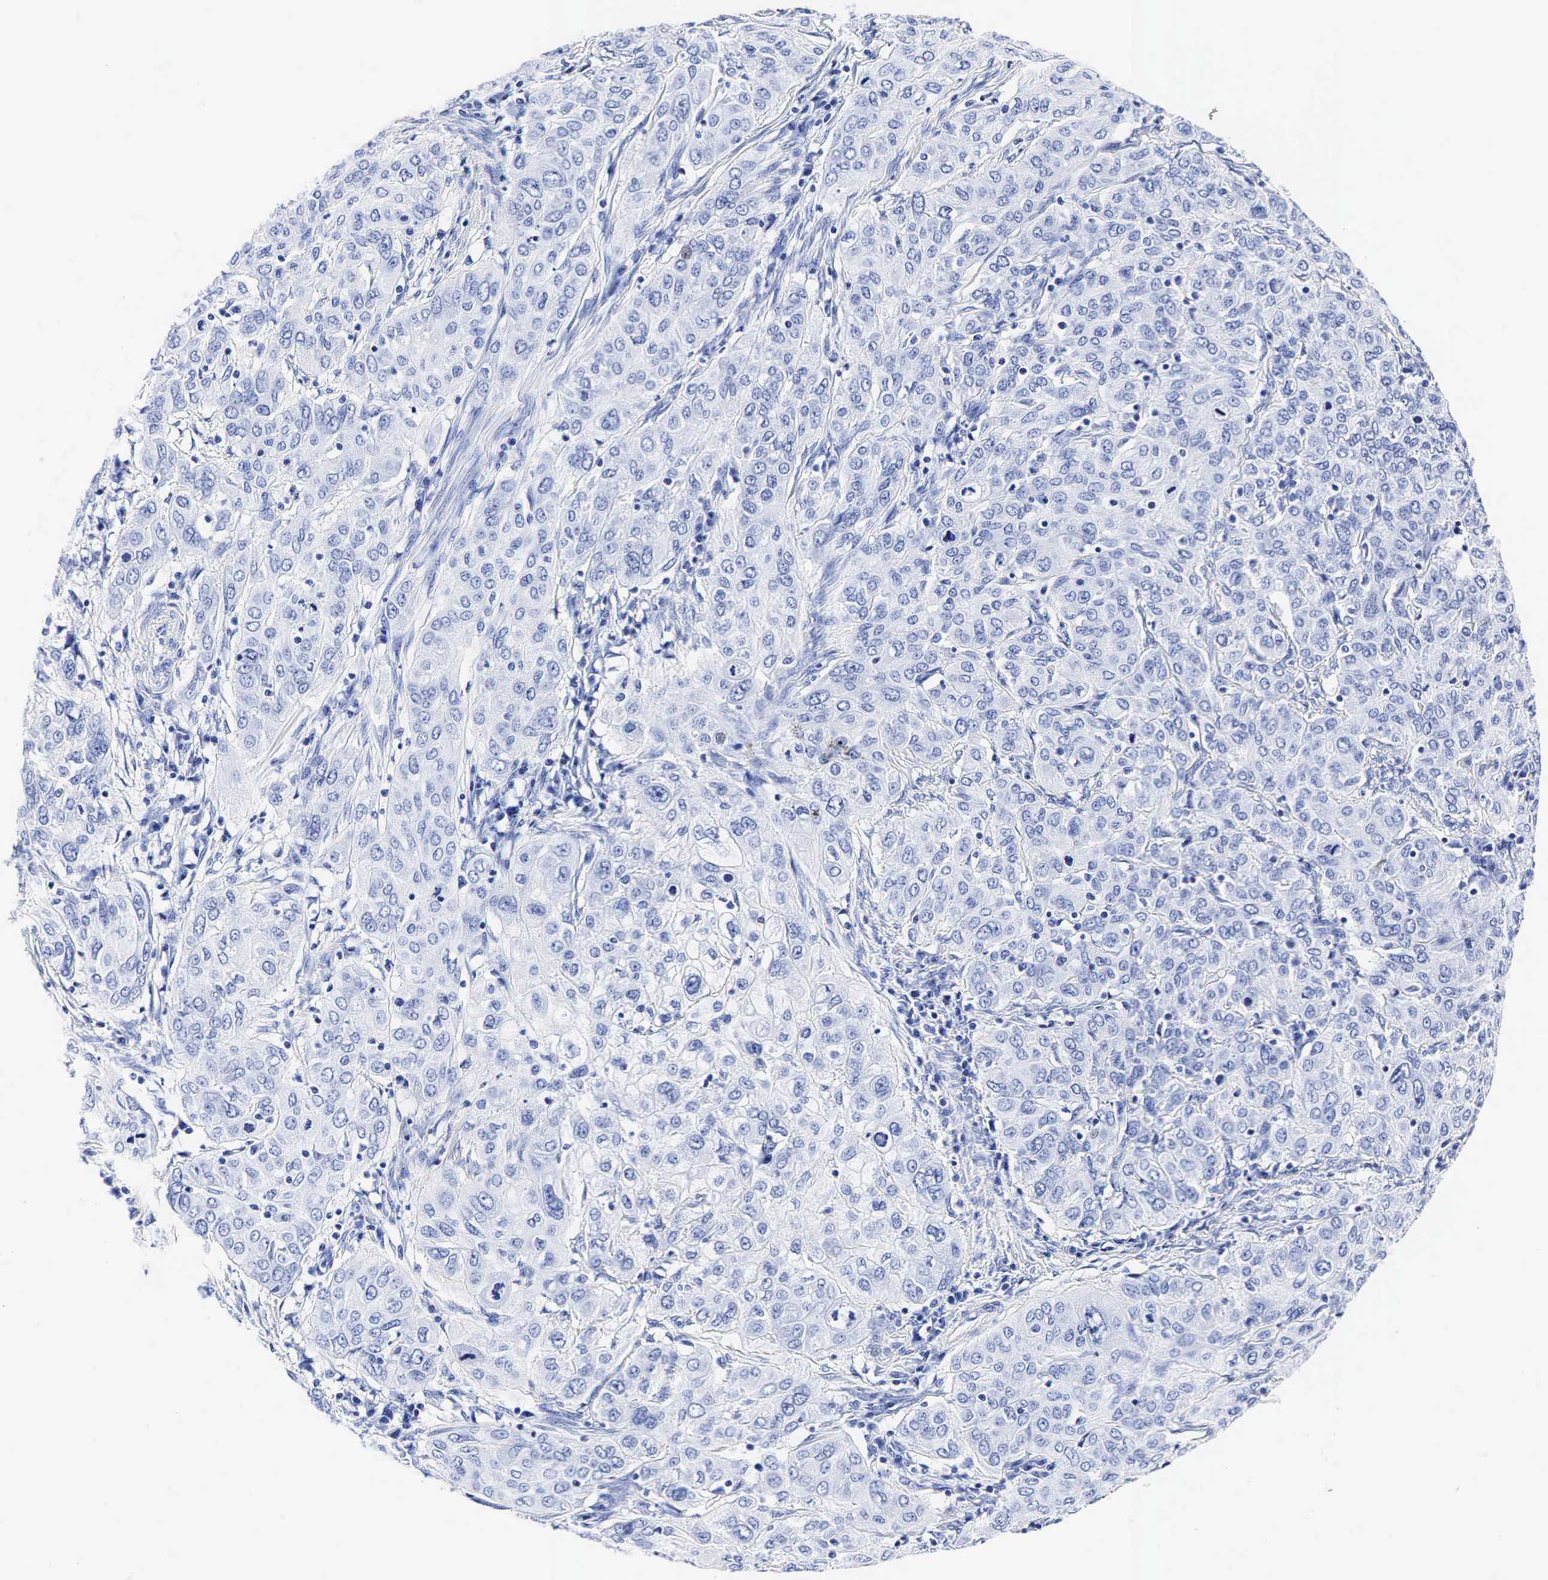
{"staining": {"intensity": "negative", "quantity": "none", "location": "none"}, "tissue": "cervical cancer", "cell_type": "Tumor cells", "image_type": "cancer", "snomed": [{"axis": "morphology", "description": "Squamous cell carcinoma, NOS"}, {"axis": "topography", "description": "Cervix"}], "caption": "Cervical cancer (squamous cell carcinoma) stained for a protein using immunohistochemistry displays no expression tumor cells.", "gene": "KLK3", "patient": {"sex": "female", "age": 38}}